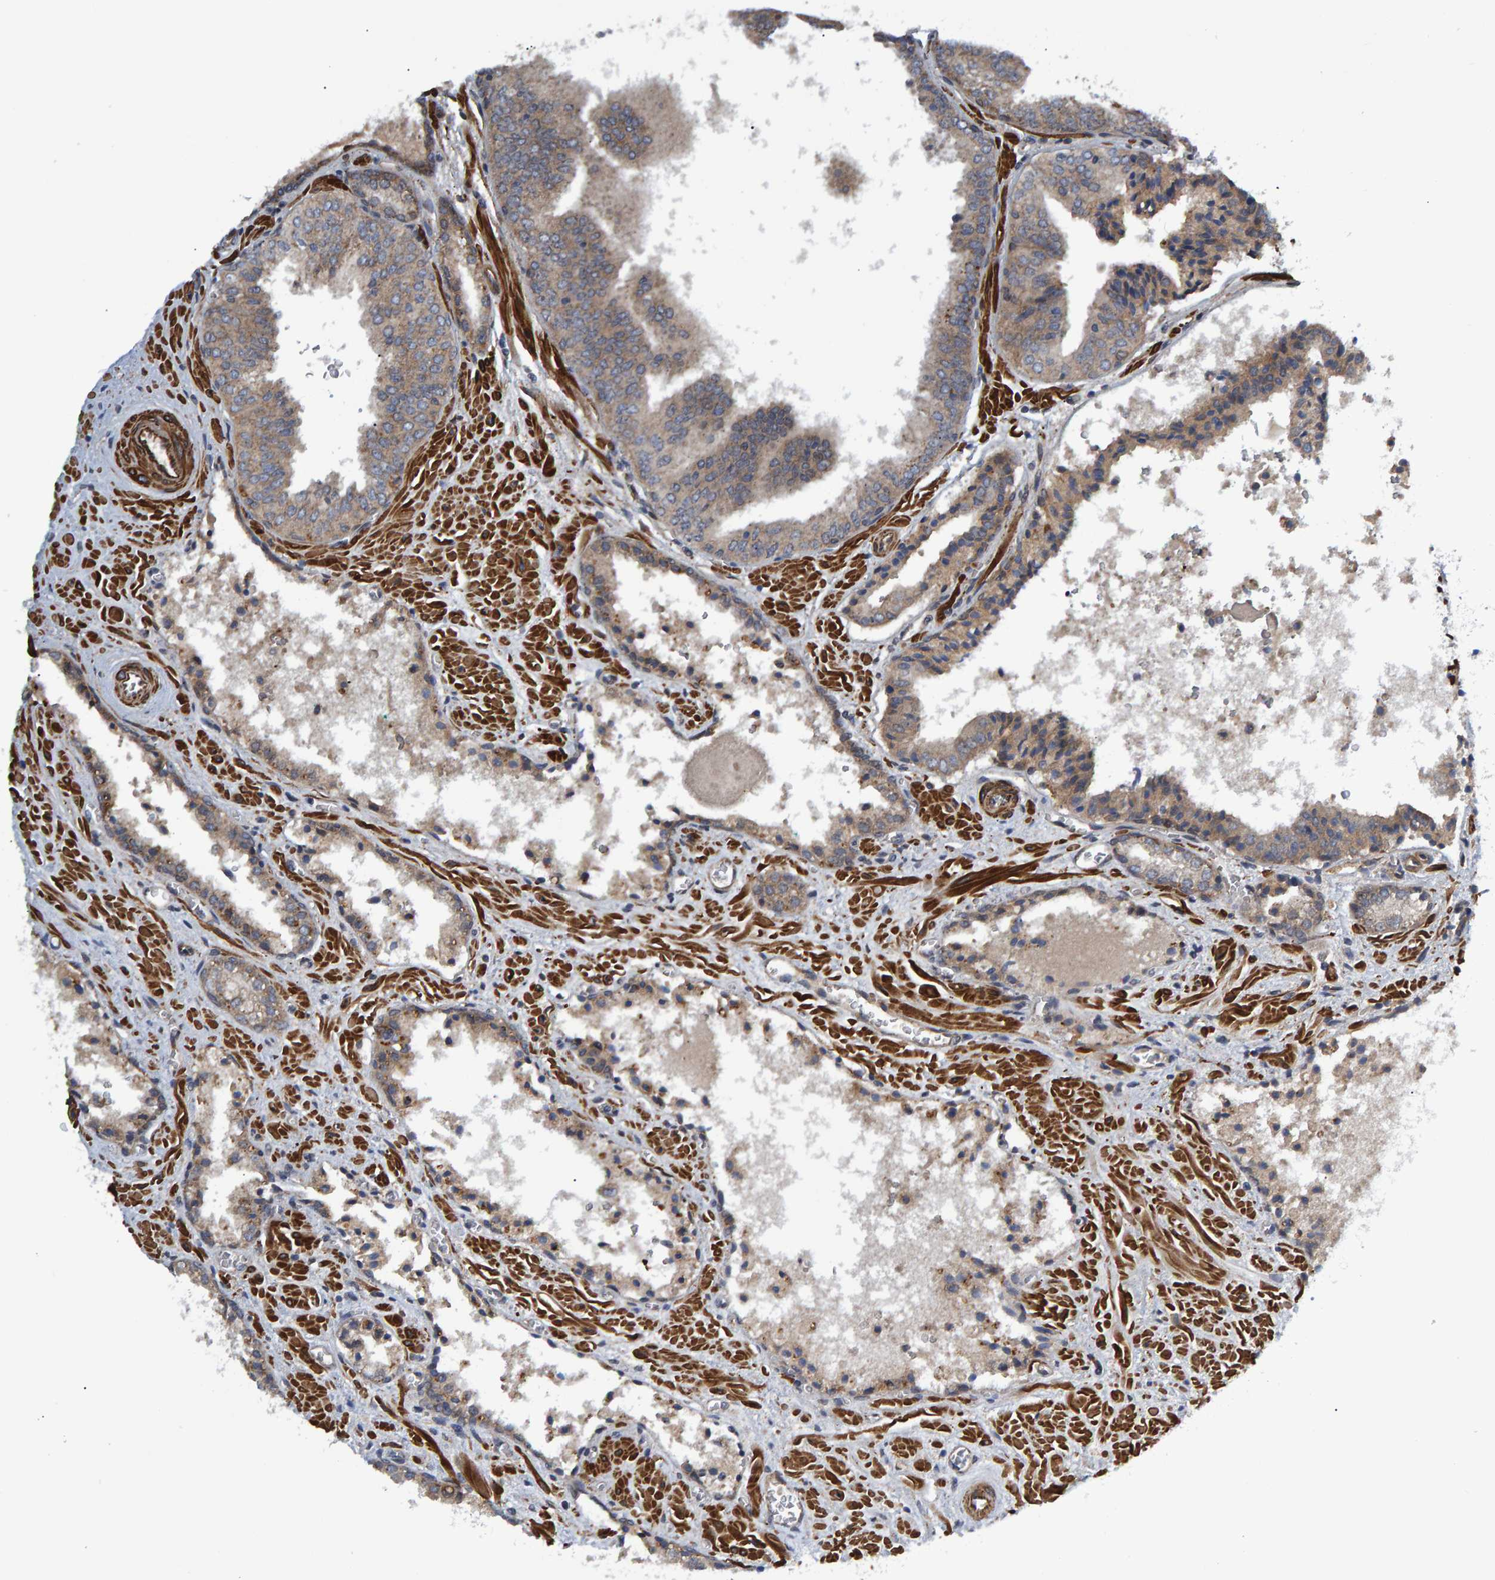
{"staining": {"intensity": "weak", "quantity": ">75%", "location": "cytoplasmic/membranous"}, "tissue": "prostate cancer", "cell_type": "Tumor cells", "image_type": "cancer", "snomed": [{"axis": "morphology", "description": "Adenocarcinoma, Low grade"}, {"axis": "topography", "description": "Prostate"}], "caption": "This is an image of immunohistochemistry staining of prostate cancer (low-grade adenocarcinoma), which shows weak positivity in the cytoplasmic/membranous of tumor cells.", "gene": "ATP6V1H", "patient": {"sex": "male", "age": 71}}